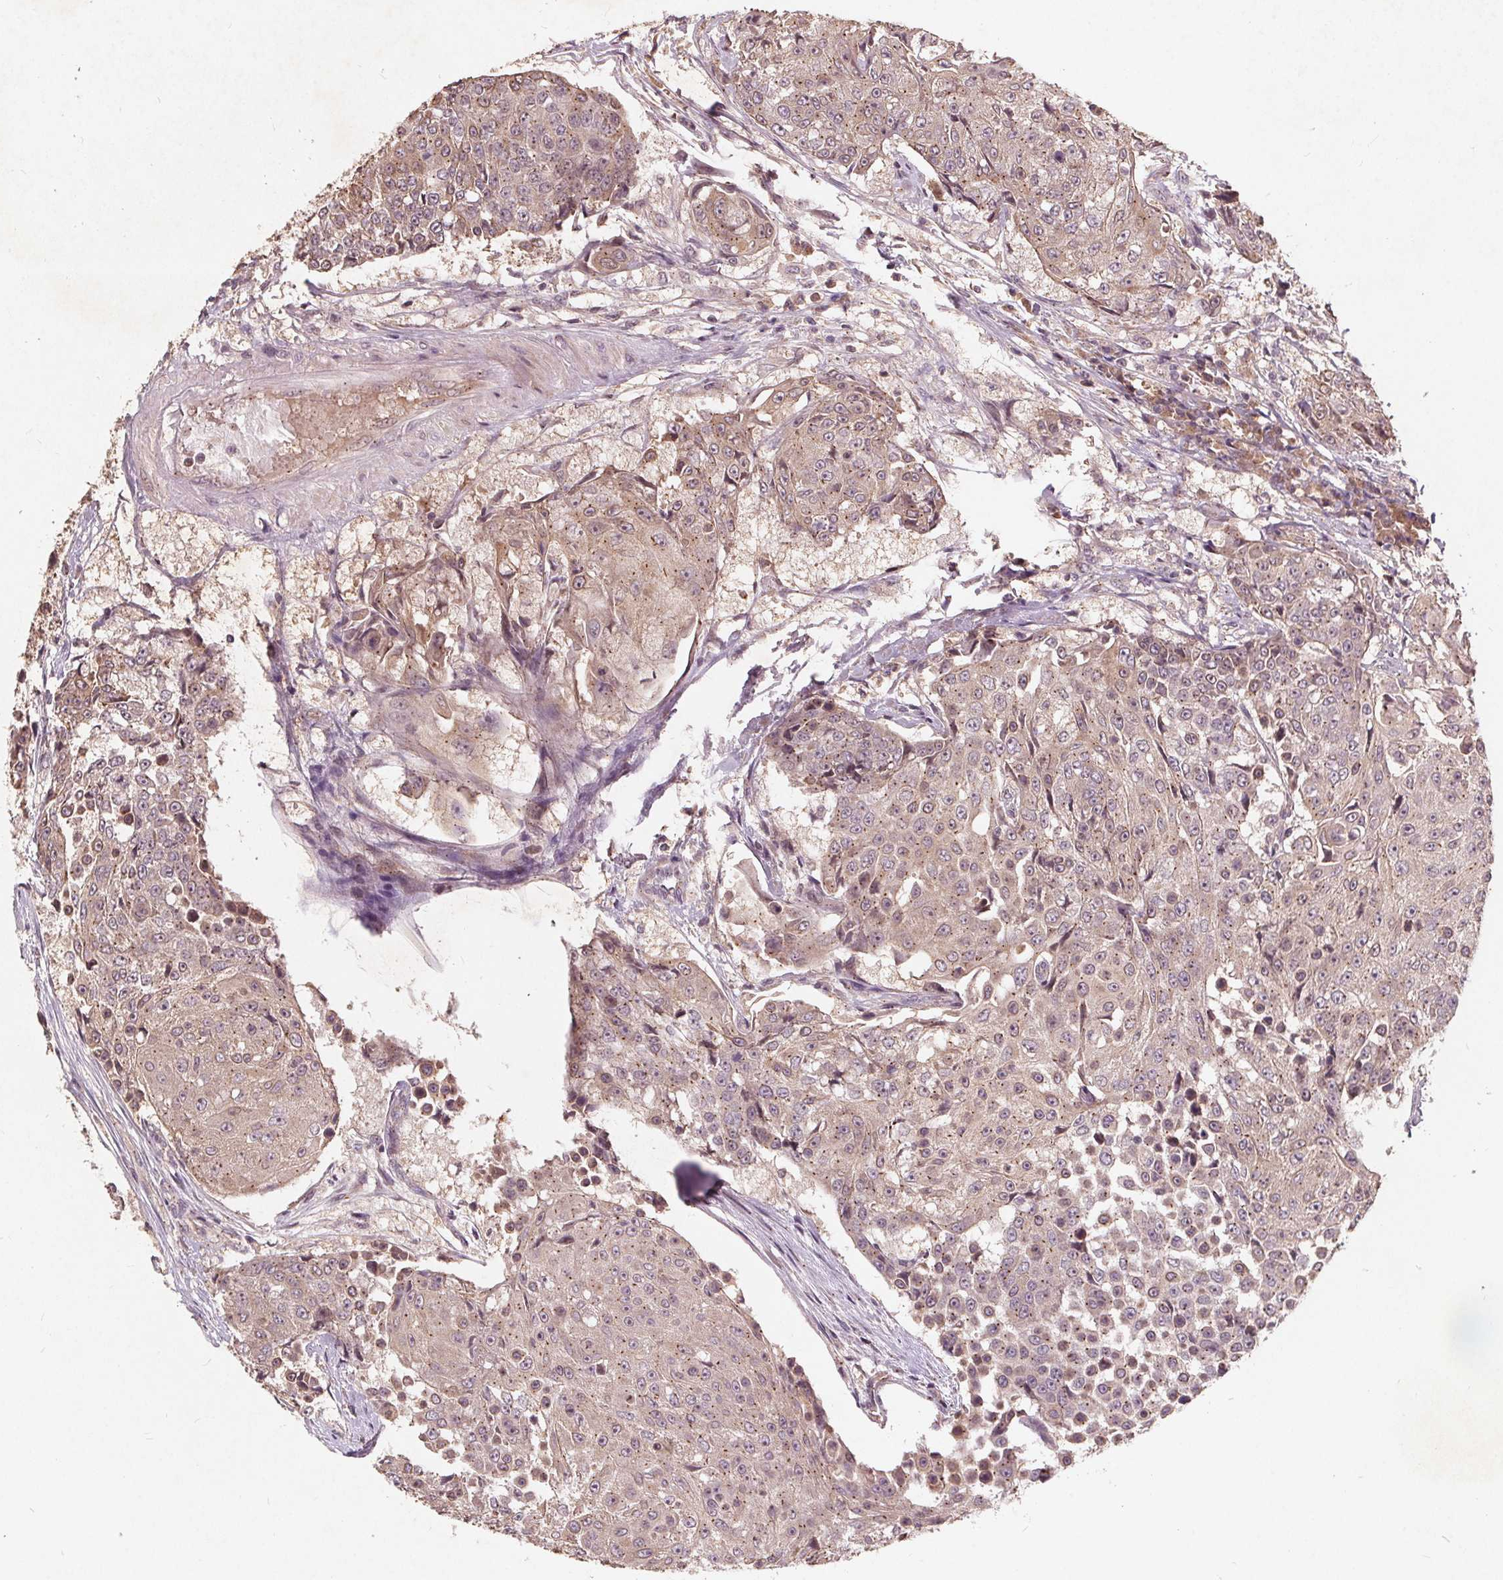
{"staining": {"intensity": "weak", "quantity": "<25%", "location": "cytoplasmic/membranous"}, "tissue": "urothelial cancer", "cell_type": "Tumor cells", "image_type": "cancer", "snomed": [{"axis": "morphology", "description": "Urothelial carcinoma, High grade"}, {"axis": "topography", "description": "Urinary bladder"}], "caption": "An image of human urothelial cancer is negative for staining in tumor cells.", "gene": "CSNK1G2", "patient": {"sex": "female", "age": 63}}